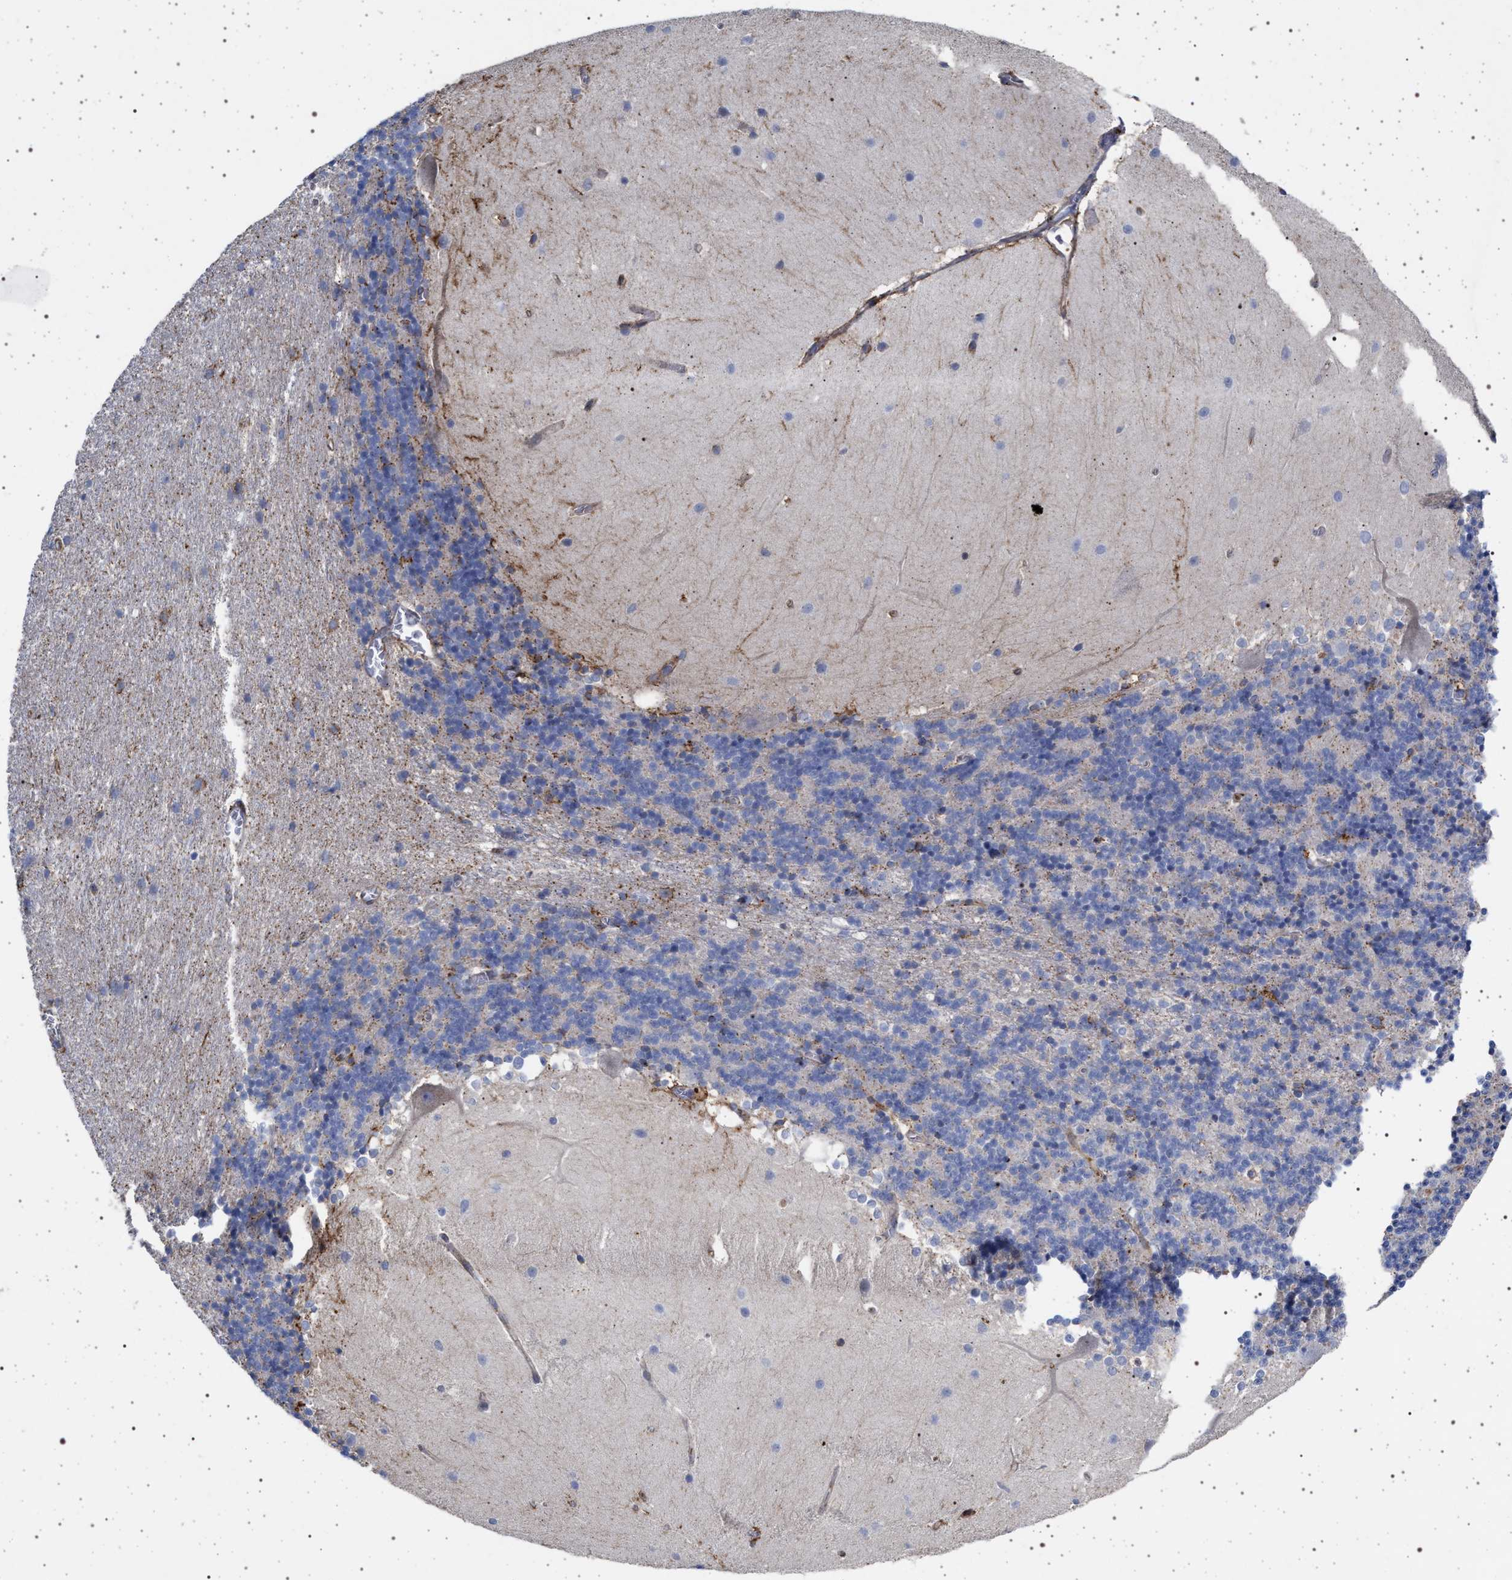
{"staining": {"intensity": "negative", "quantity": "none", "location": "none"}, "tissue": "cerebellum", "cell_type": "Cells in granular layer", "image_type": "normal", "snomed": [{"axis": "morphology", "description": "Normal tissue, NOS"}, {"axis": "topography", "description": "Cerebellum"}], "caption": "DAB (3,3'-diaminobenzidine) immunohistochemical staining of normal cerebellum displays no significant expression in cells in granular layer. The staining is performed using DAB brown chromogen with nuclei counter-stained in using hematoxylin.", "gene": "PLG", "patient": {"sex": "female", "age": 19}}